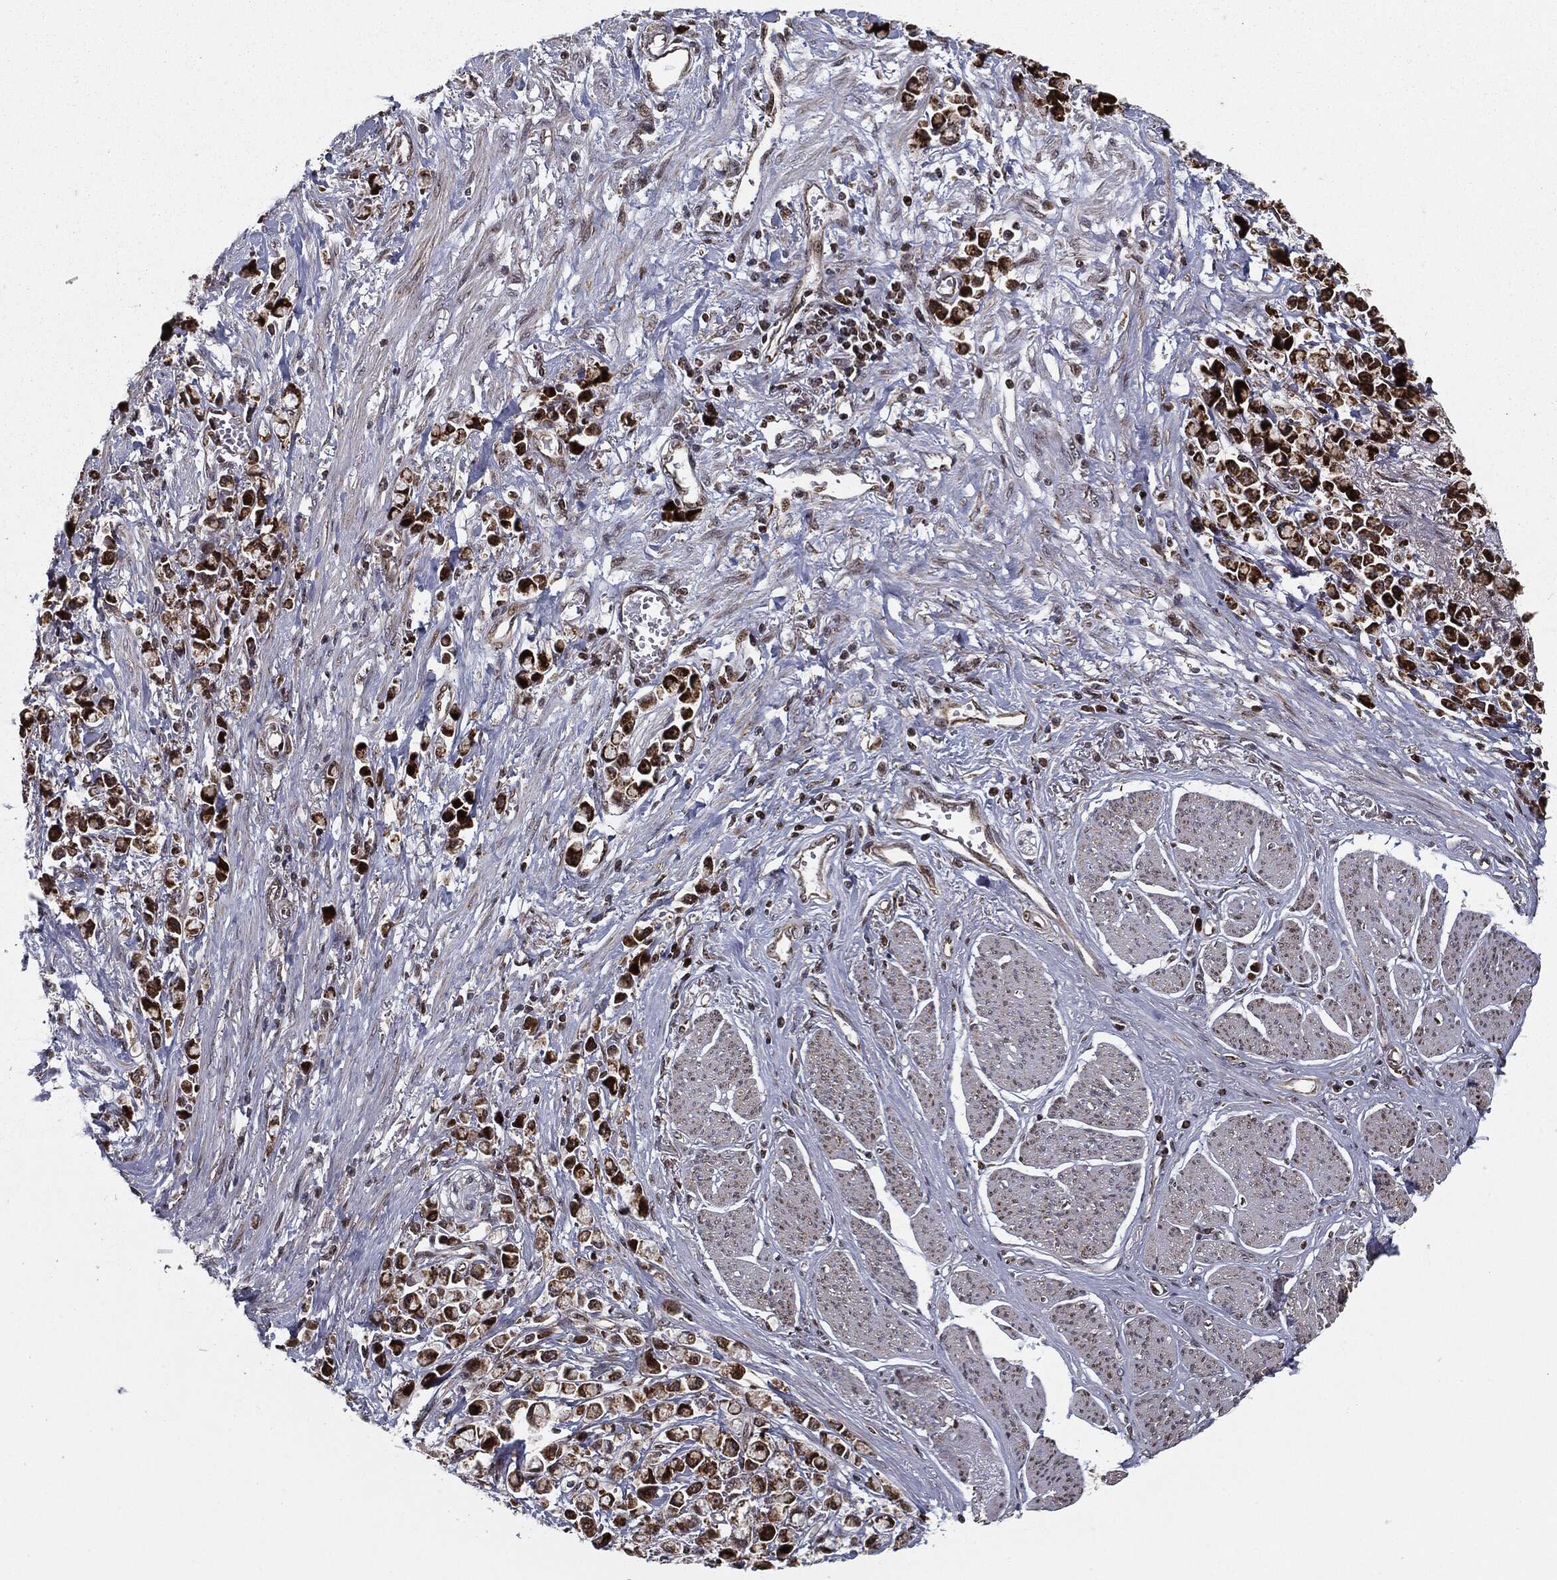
{"staining": {"intensity": "strong", "quantity": ">75%", "location": "cytoplasmic/membranous,nuclear"}, "tissue": "stomach cancer", "cell_type": "Tumor cells", "image_type": "cancer", "snomed": [{"axis": "morphology", "description": "Adenocarcinoma, NOS"}, {"axis": "topography", "description": "Stomach"}], "caption": "Immunohistochemical staining of stomach adenocarcinoma reveals high levels of strong cytoplasmic/membranous and nuclear staining in about >75% of tumor cells.", "gene": "CHCHD2", "patient": {"sex": "female", "age": 81}}